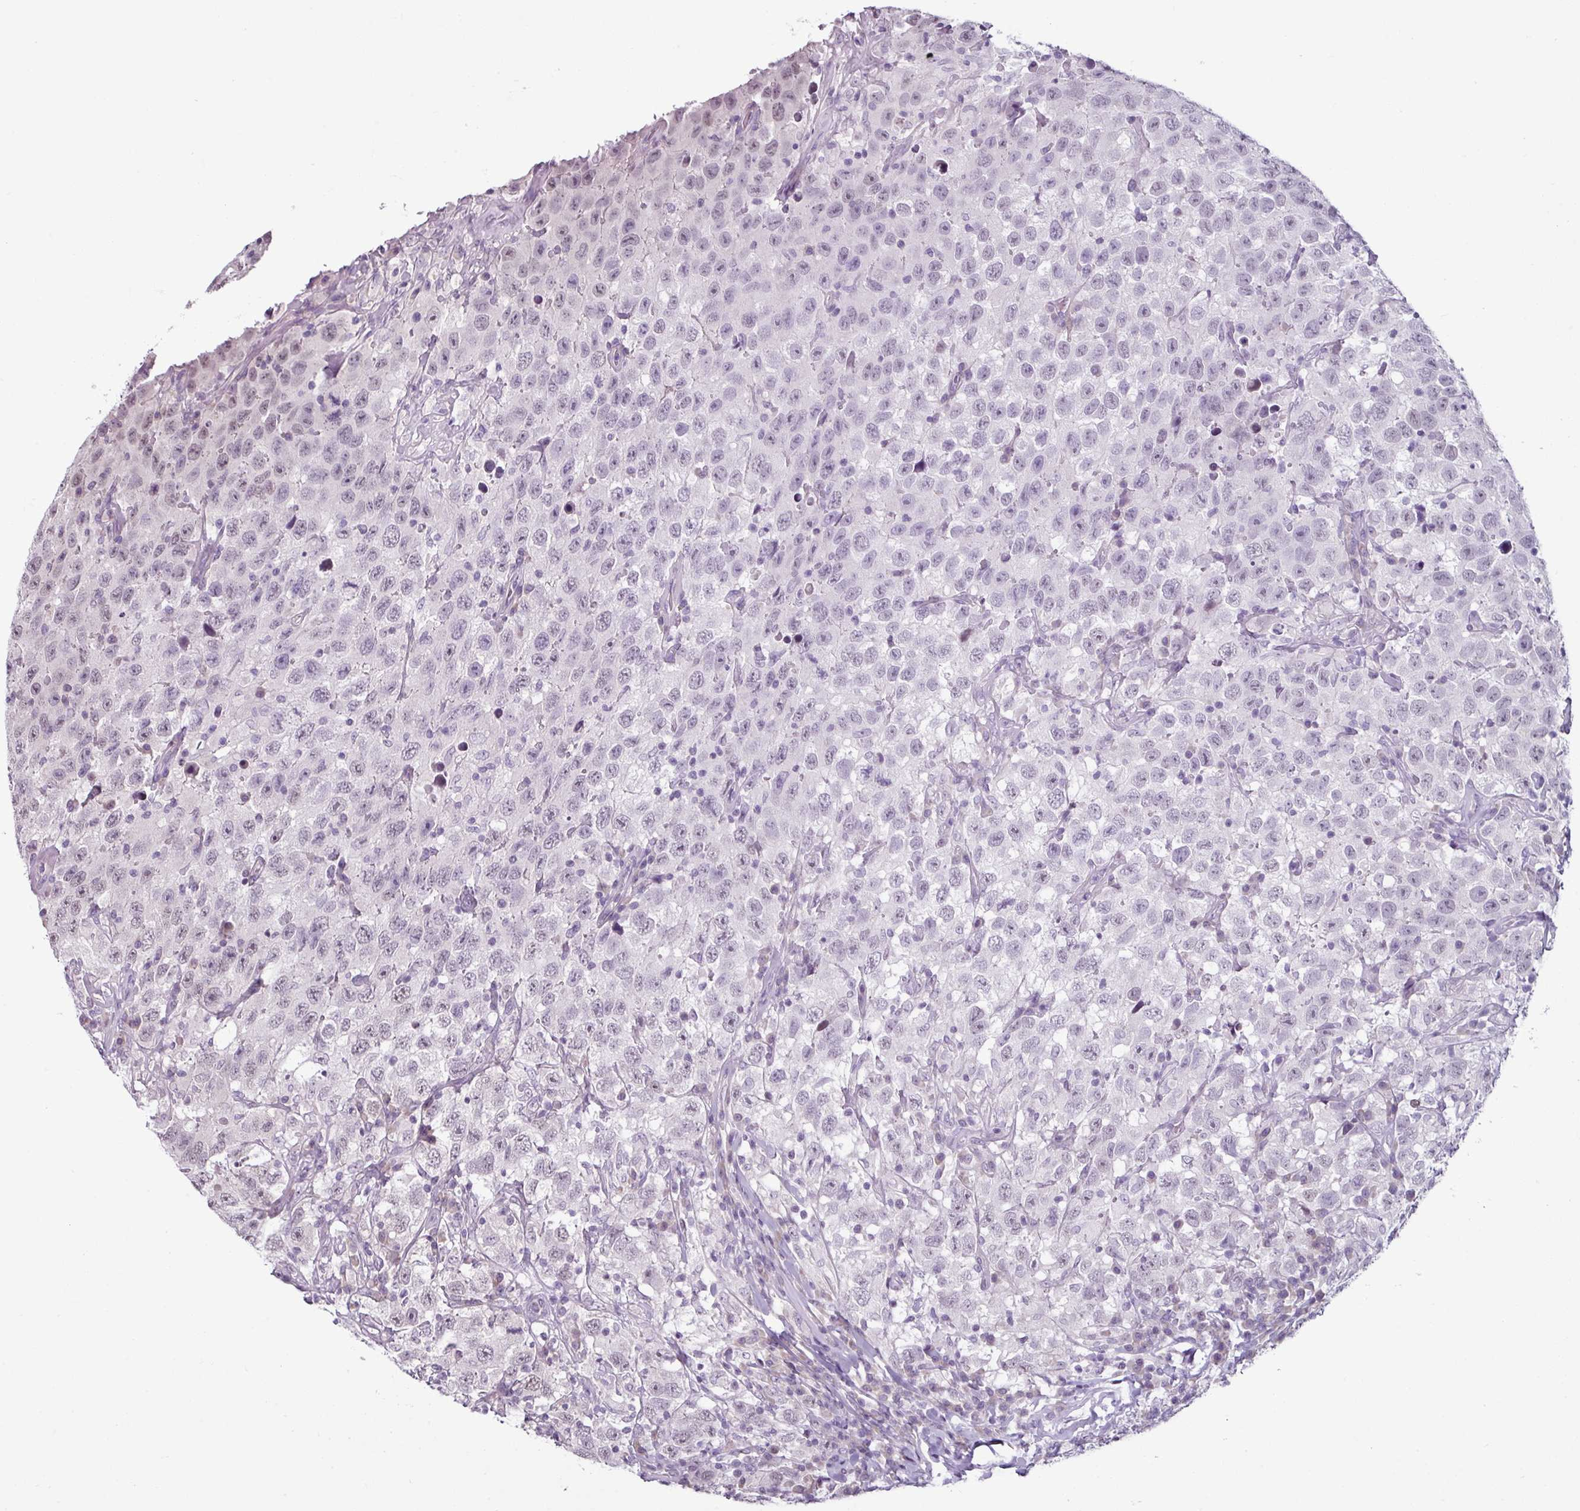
{"staining": {"intensity": "negative", "quantity": "none", "location": "none"}, "tissue": "testis cancer", "cell_type": "Tumor cells", "image_type": "cancer", "snomed": [{"axis": "morphology", "description": "Seminoma, NOS"}, {"axis": "topography", "description": "Testis"}], "caption": "This is an immunohistochemistry histopathology image of human testis cancer (seminoma). There is no staining in tumor cells.", "gene": "OR52D1", "patient": {"sex": "male", "age": 41}}